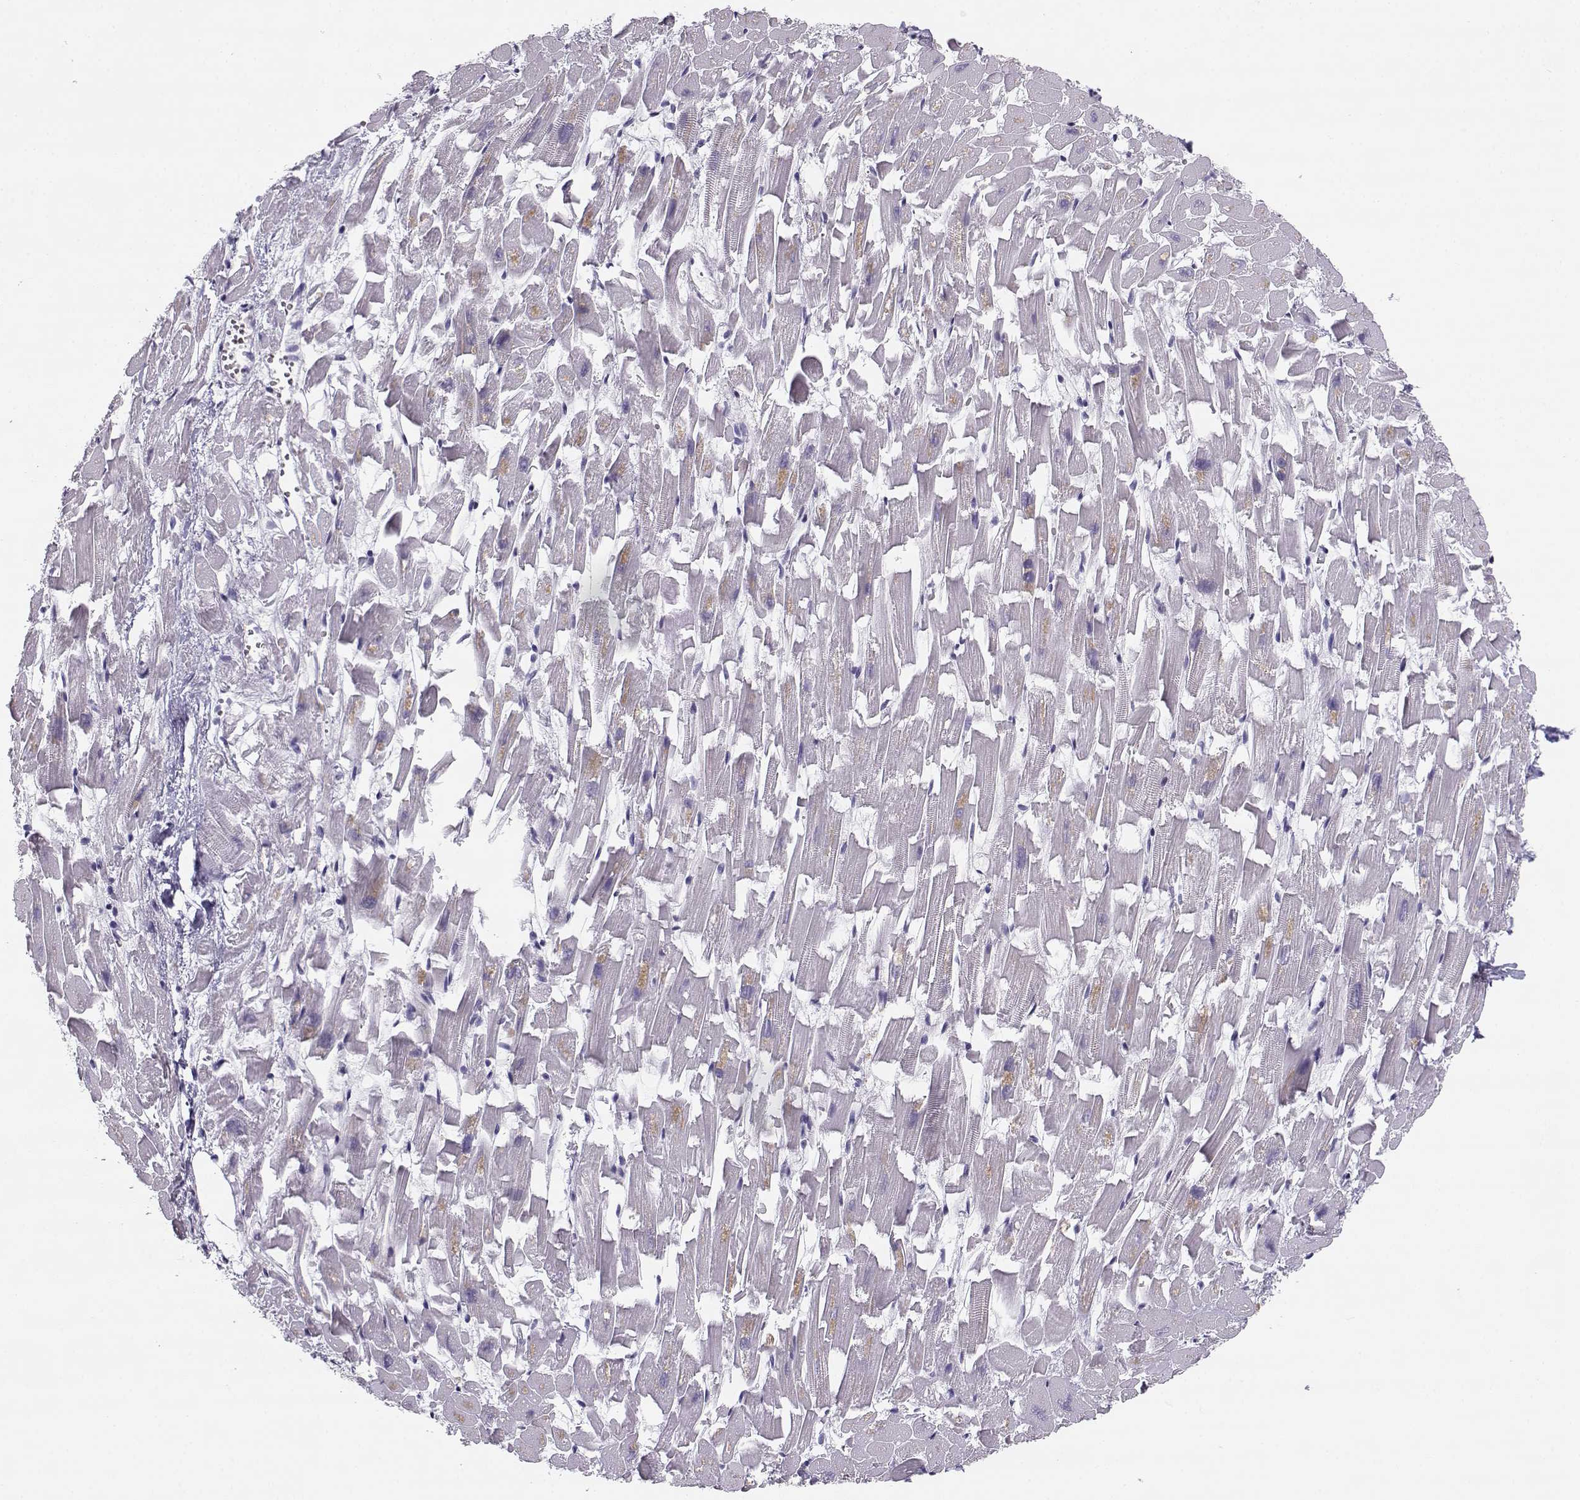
{"staining": {"intensity": "negative", "quantity": "none", "location": "none"}, "tissue": "heart muscle", "cell_type": "Cardiomyocytes", "image_type": "normal", "snomed": [{"axis": "morphology", "description": "Normal tissue, NOS"}, {"axis": "topography", "description": "Heart"}], "caption": "This is an IHC image of normal heart muscle. There is no positivity in cardiomyocytes.", "gene": "CFAP77", "patient": {"sex": "female", "age": 64}}